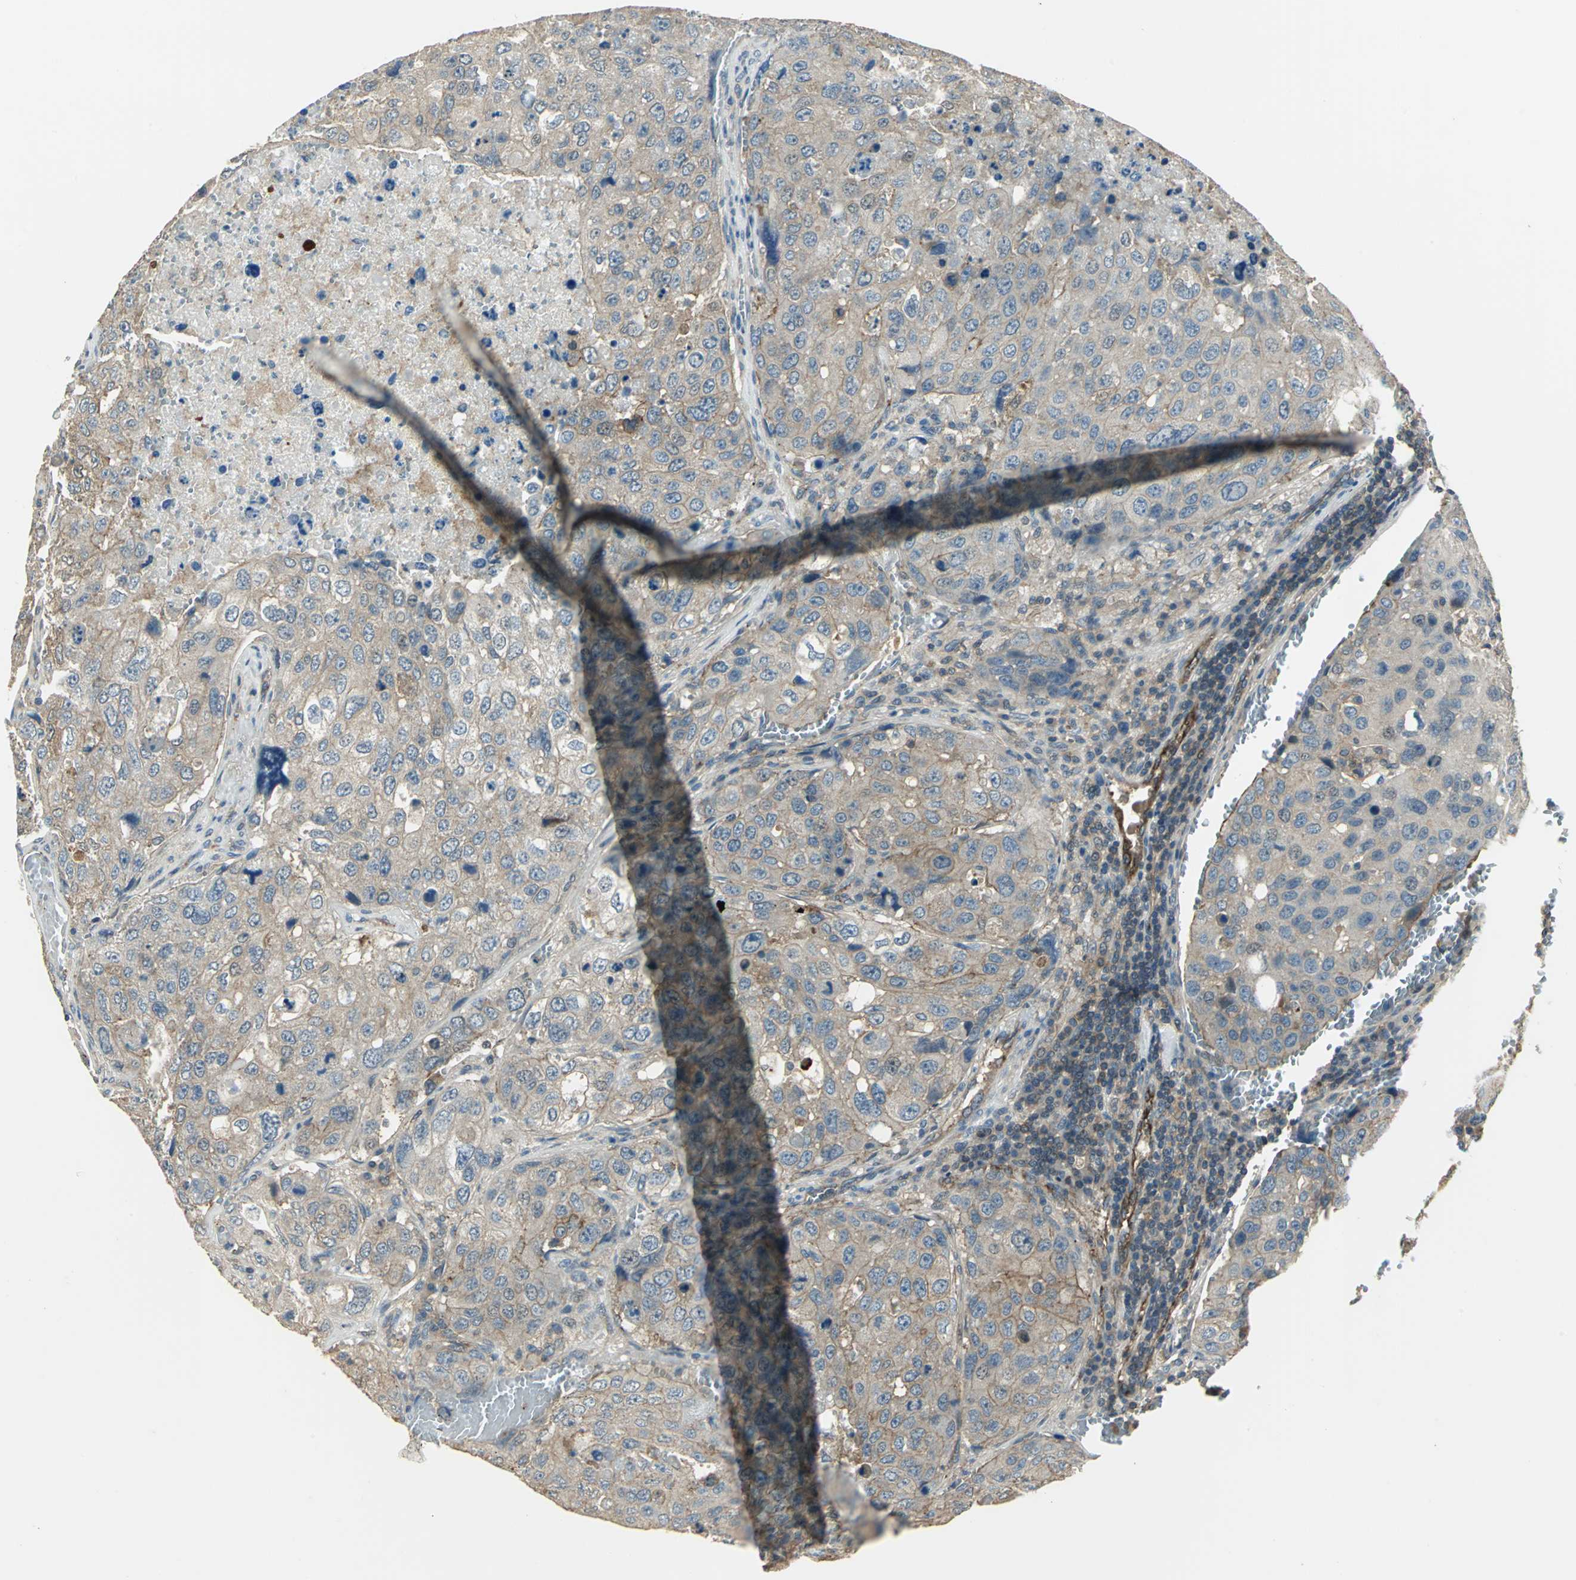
{"staining": {"intensity": "weak", "quantity": "25%-75%", "location": "cytoplasmic/membranous"}, "tissue": "urothelial cancer", "cell_type": "Tumor cells", "image_type": "cancer", "snomed": [{"axis": "morphology", "description": "Urothelial carcinoma, High grade"}, {"axis": "topography", "description": "Lymph node"}, {"axis": "topography", "description": "Urinary bladder"}], "caption": "Human urothelial cancer stained for a protein (brown) displays weak cytoplasmic/membranous positive positivity in about 25%-75% of tumor cells.", "gene": "RAPGEF1", "patient": {"sex": "male", "age": 51}}